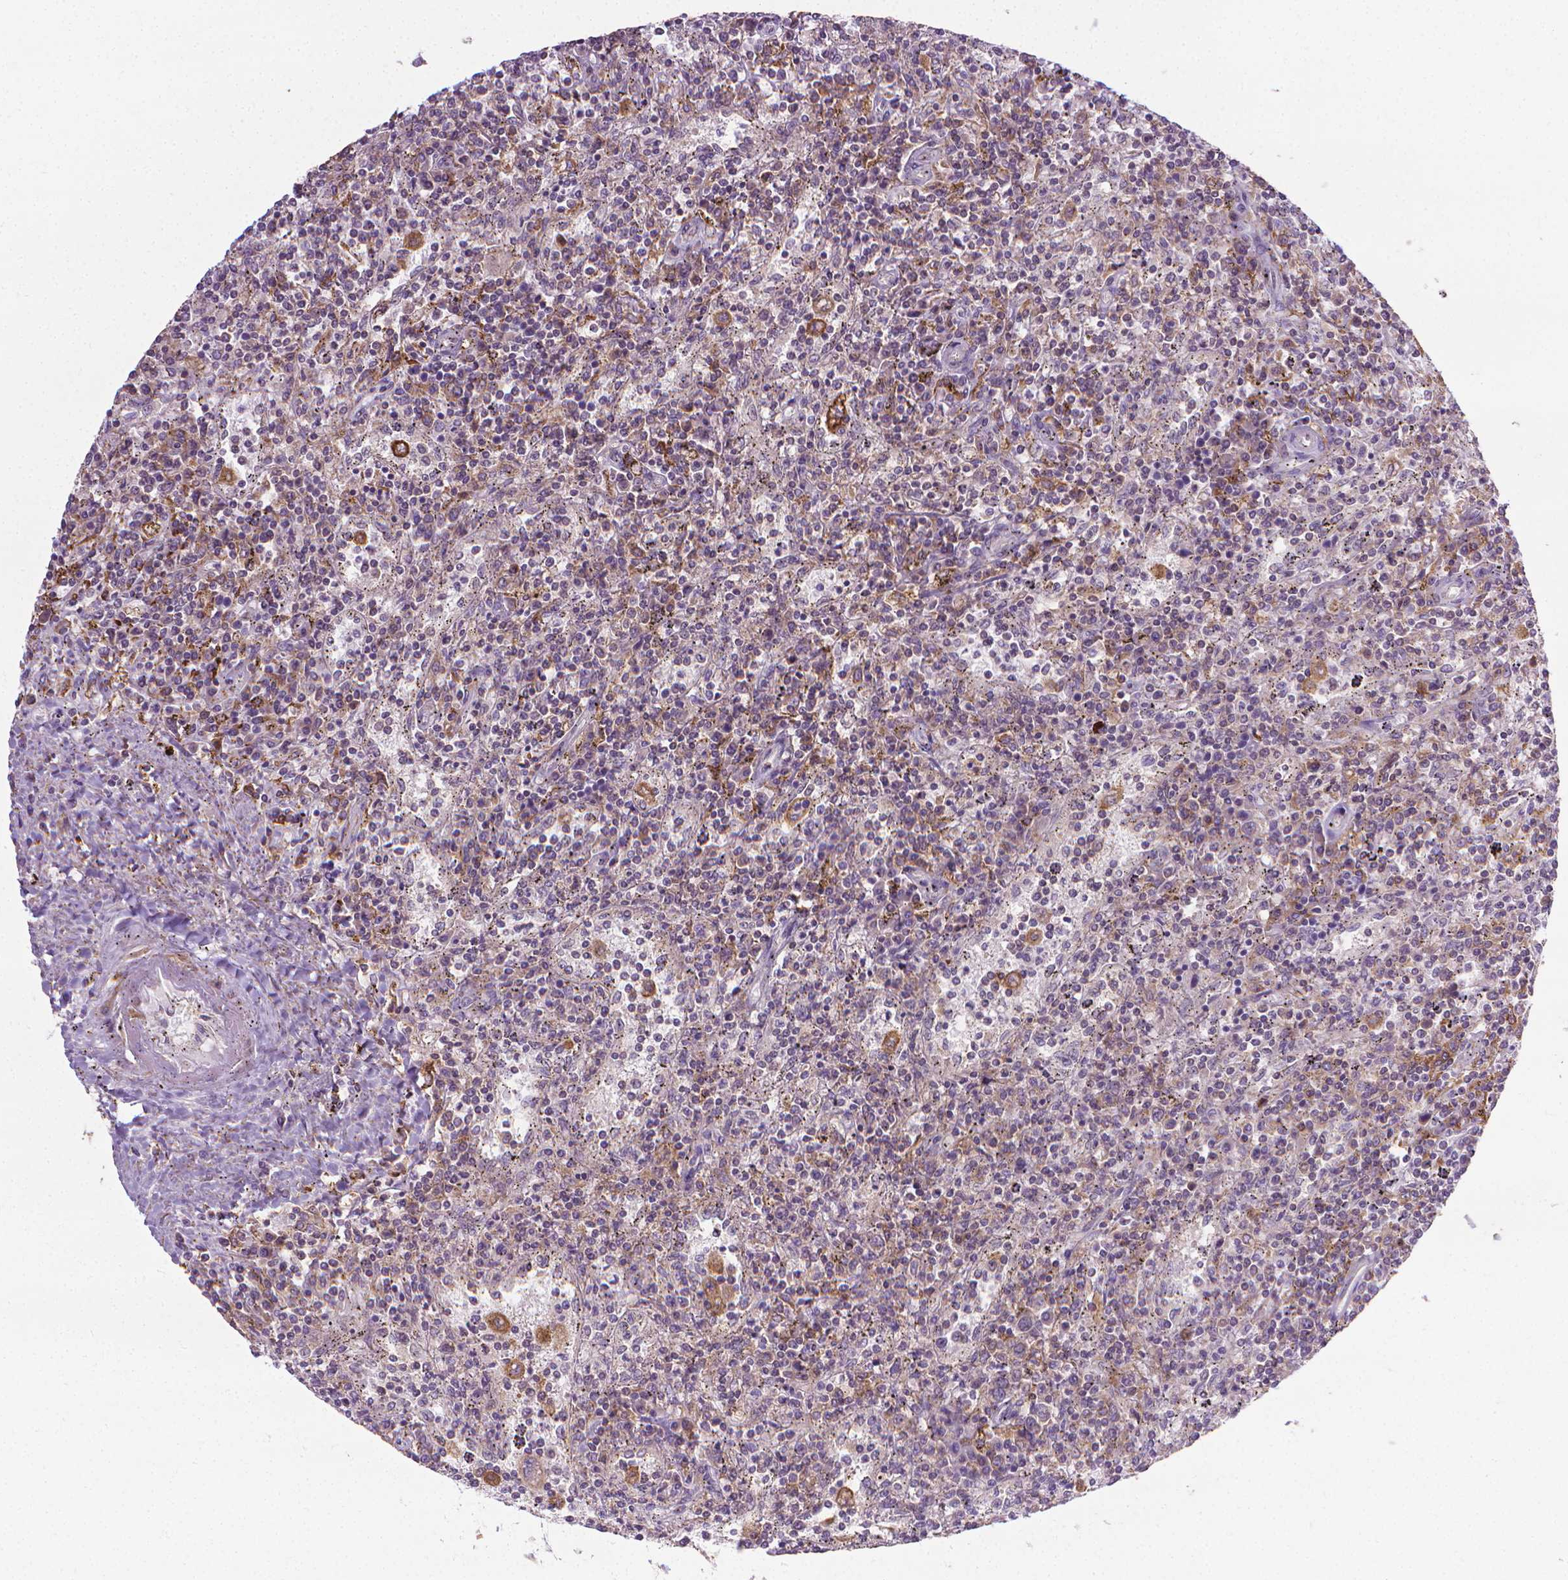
{"staining": {"intensity": "weak", "quantity": "25%-75%", "location": "cytoplasmic/membranous"}, "tissue": "lymphoma", "cell_type": "Tumor cells", "image_type": "cancer", "snomed": [{"axis": "morphology", "description": "Malignant lymphoma, non-Hodgkin's type, Low grade"}, {"axis": "topography", "description": "Spleen"}], "caption": "Protein analysis of malignant lymphoma, non-Hodgkin's type (low-grade) tissue displays weak cytoplasmic/membranous positivity in approximately 25%-75% of tumor cells.", "gene": "PRAG1", "patient": {"sex": "male", "age": 62}}